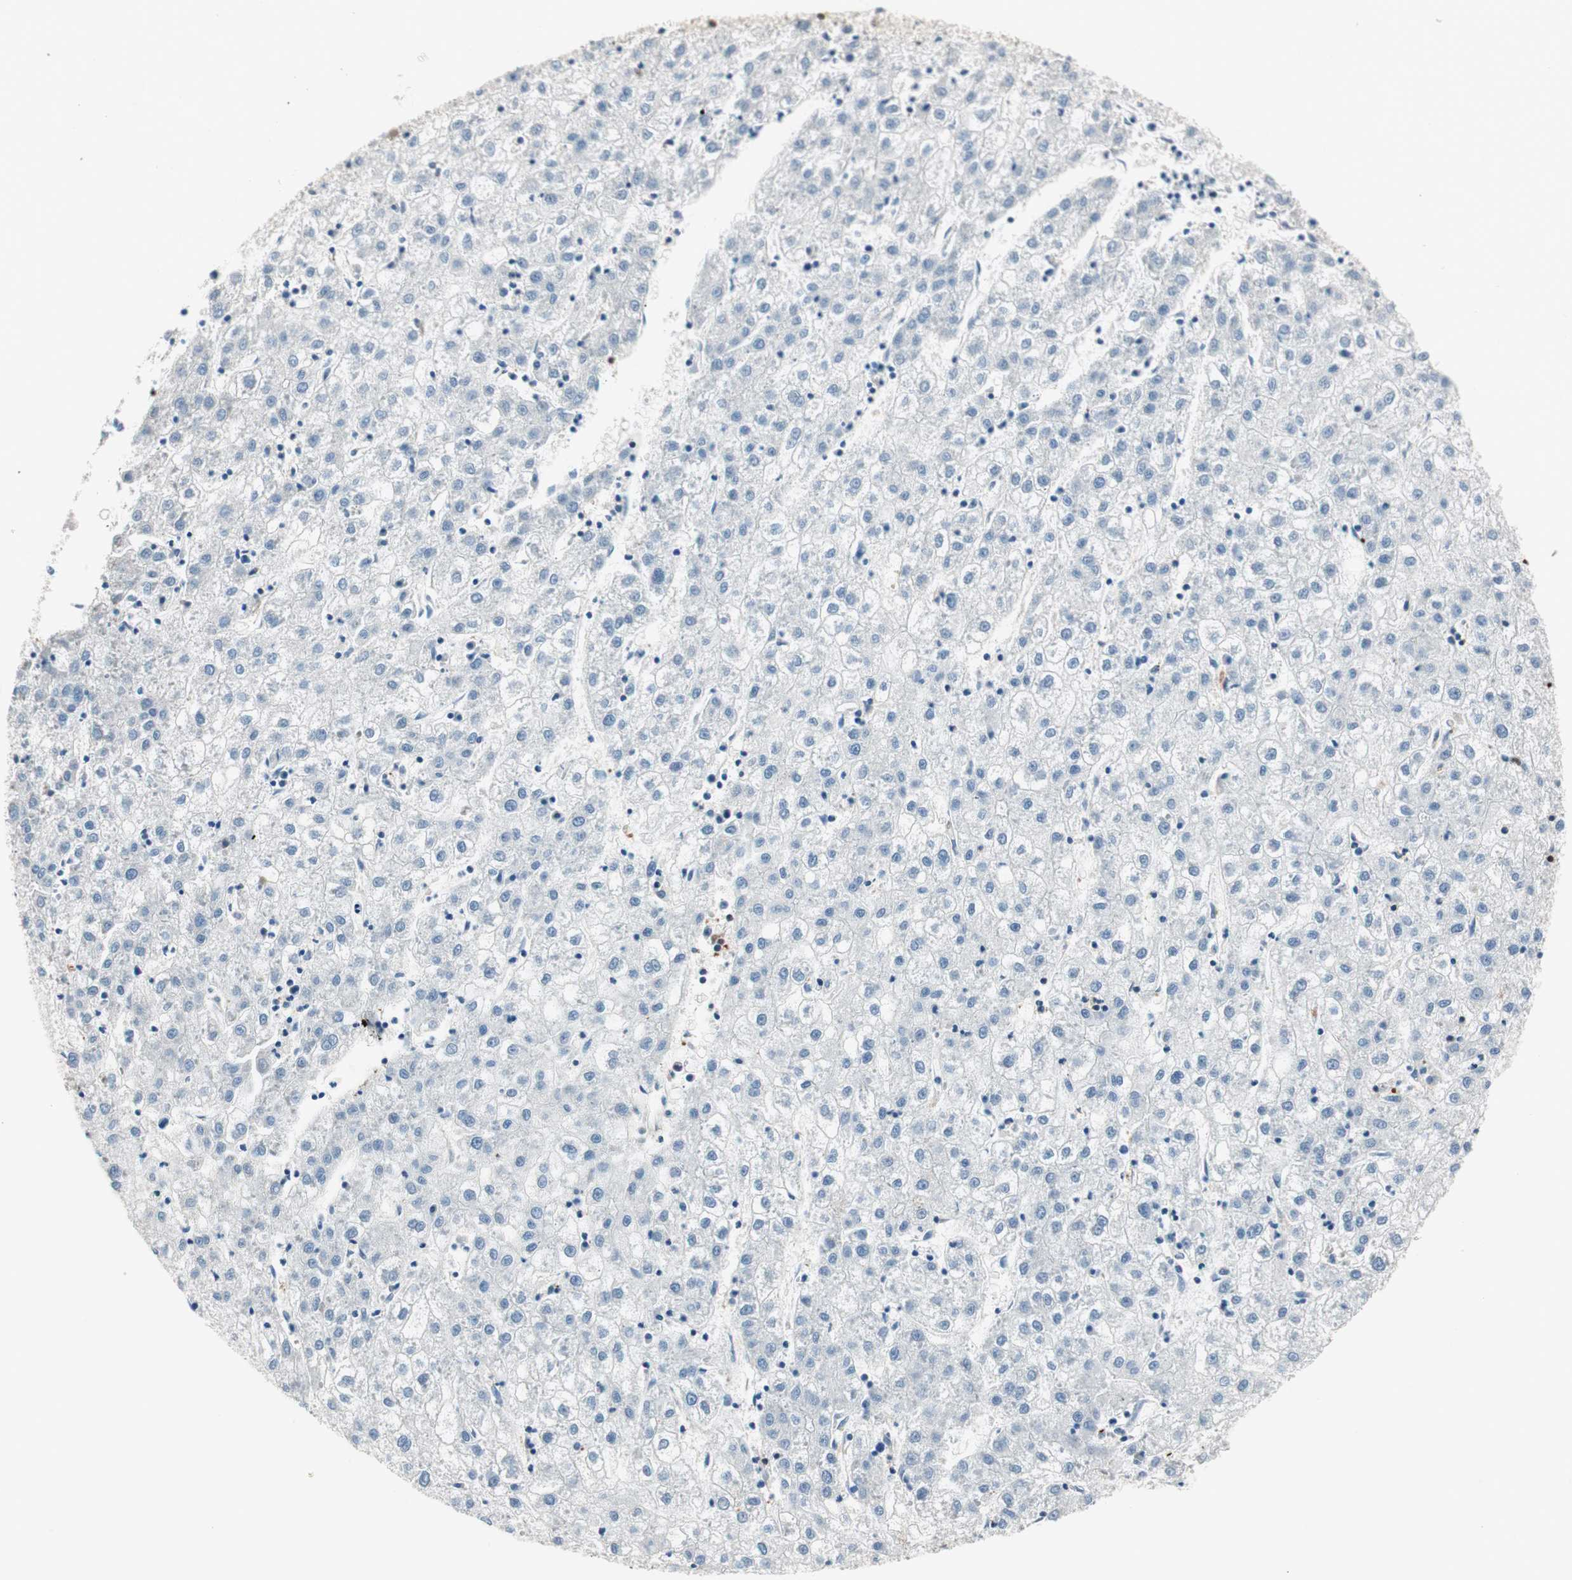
{"staining": {"intensity": "negative", "quantity": "none", "location": "none"}, "tissue": "liver cancer", "cell_type": "Tumor cells", "image_type": "cancer", "snomed": [{"axis": "morphology", "description": "Carcinoma, Hepatocellular, NOS"}, {"axis": "topography", "description": "Liver"}], "caption": "DAB (3,3'-diaminobenzidine) immunohistochemical staining of liver hepatocellular carcinoma shows no significant expression in tumor cells.", "gene": "COTL1", "patient": {"sex": "male", "age": 72}}